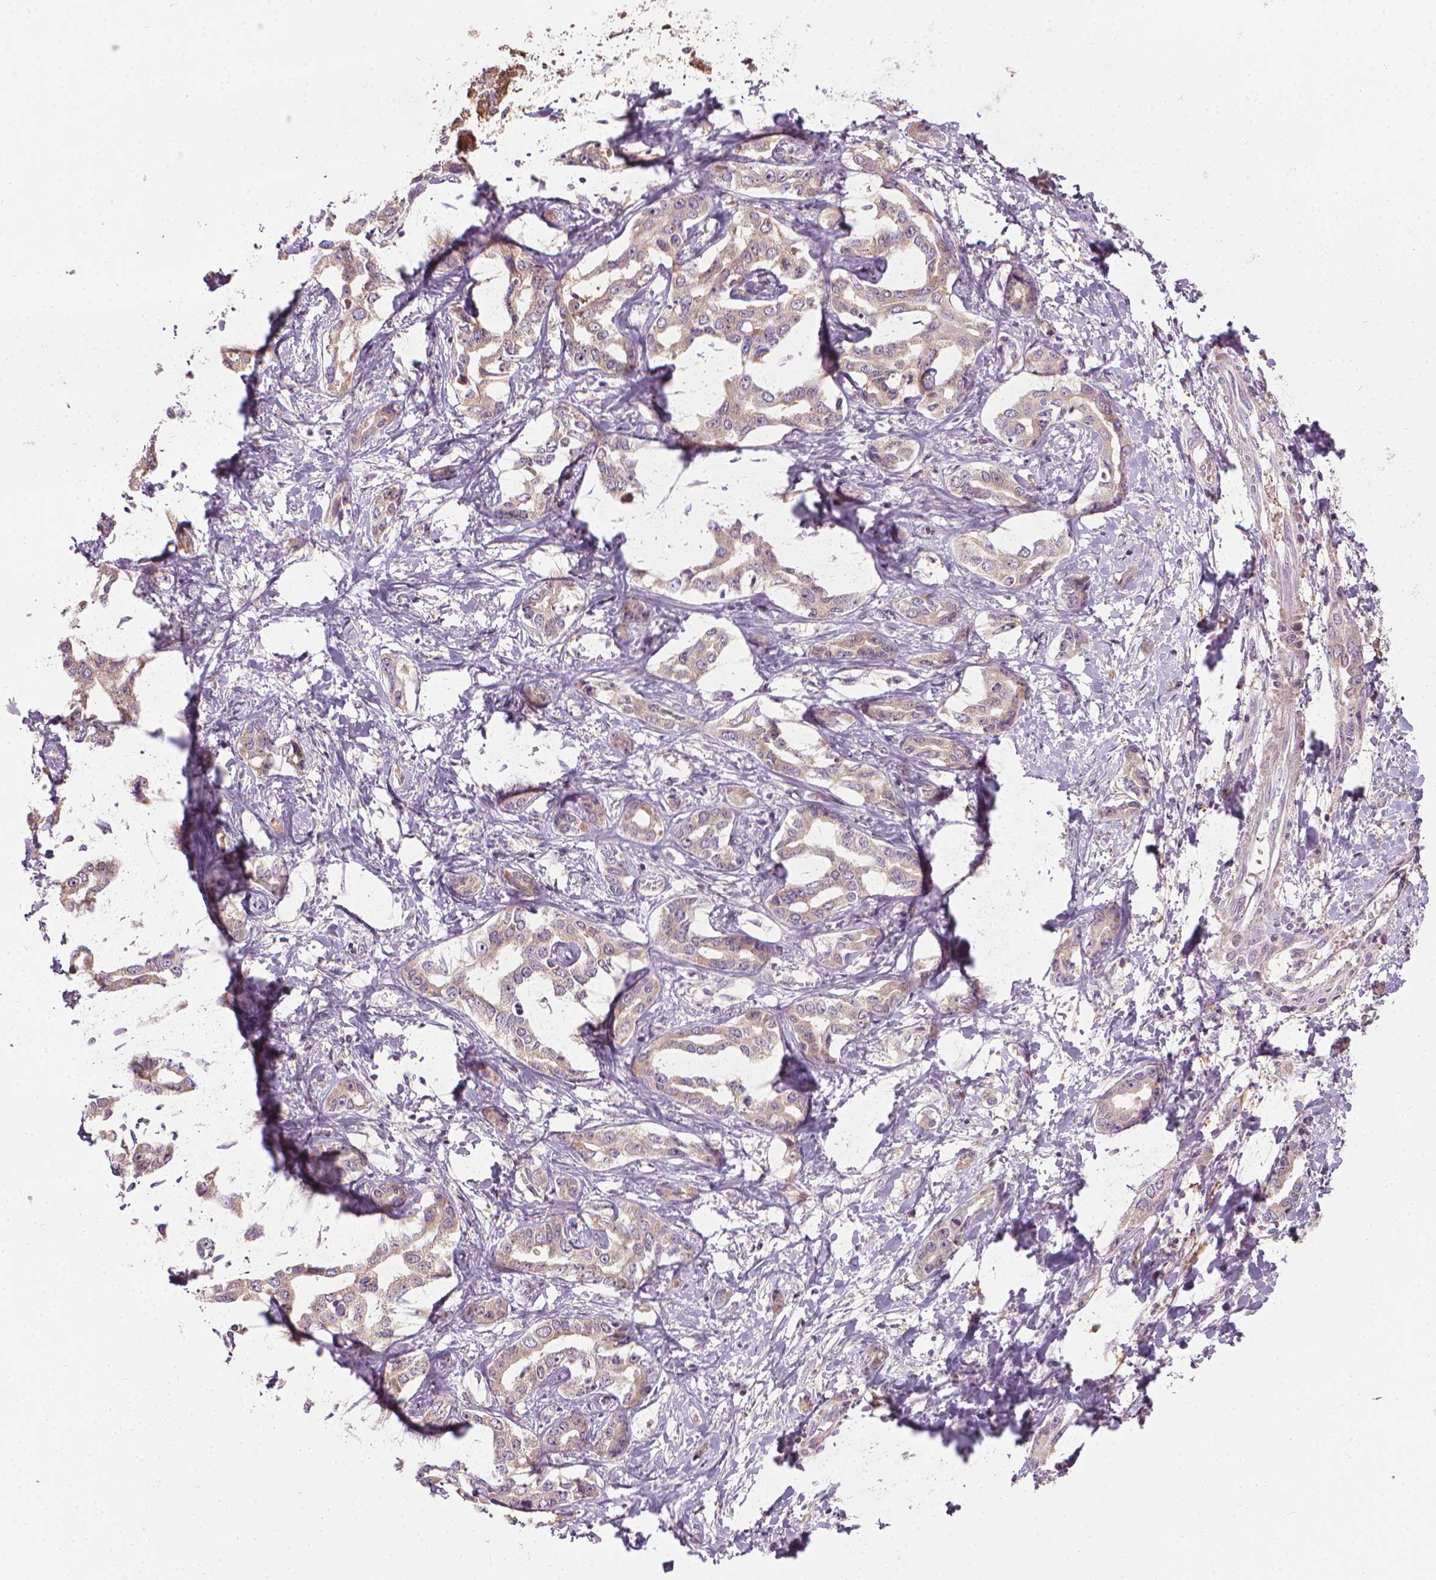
{"staining": {"intensity": "weak", "quantity": ">75%", "location": "cytoplasmic/membranous"}, "tissue": "liver cancer", "cell_type": "Tumor cells", "image_type": "cancer", "snomed": [{"axis": "morphology", "description": "Cholangiocarcinoma"}, {"axis": "topography", "description": "Liver"}], "caption": "The micrograph exhibits staining of liver cancer, revealing weak cytoplasmic/membranous protein expression (brown color) within tumor cells.", "gene": "PRAG1", "patient": {"sex": "male", "age": 59}}